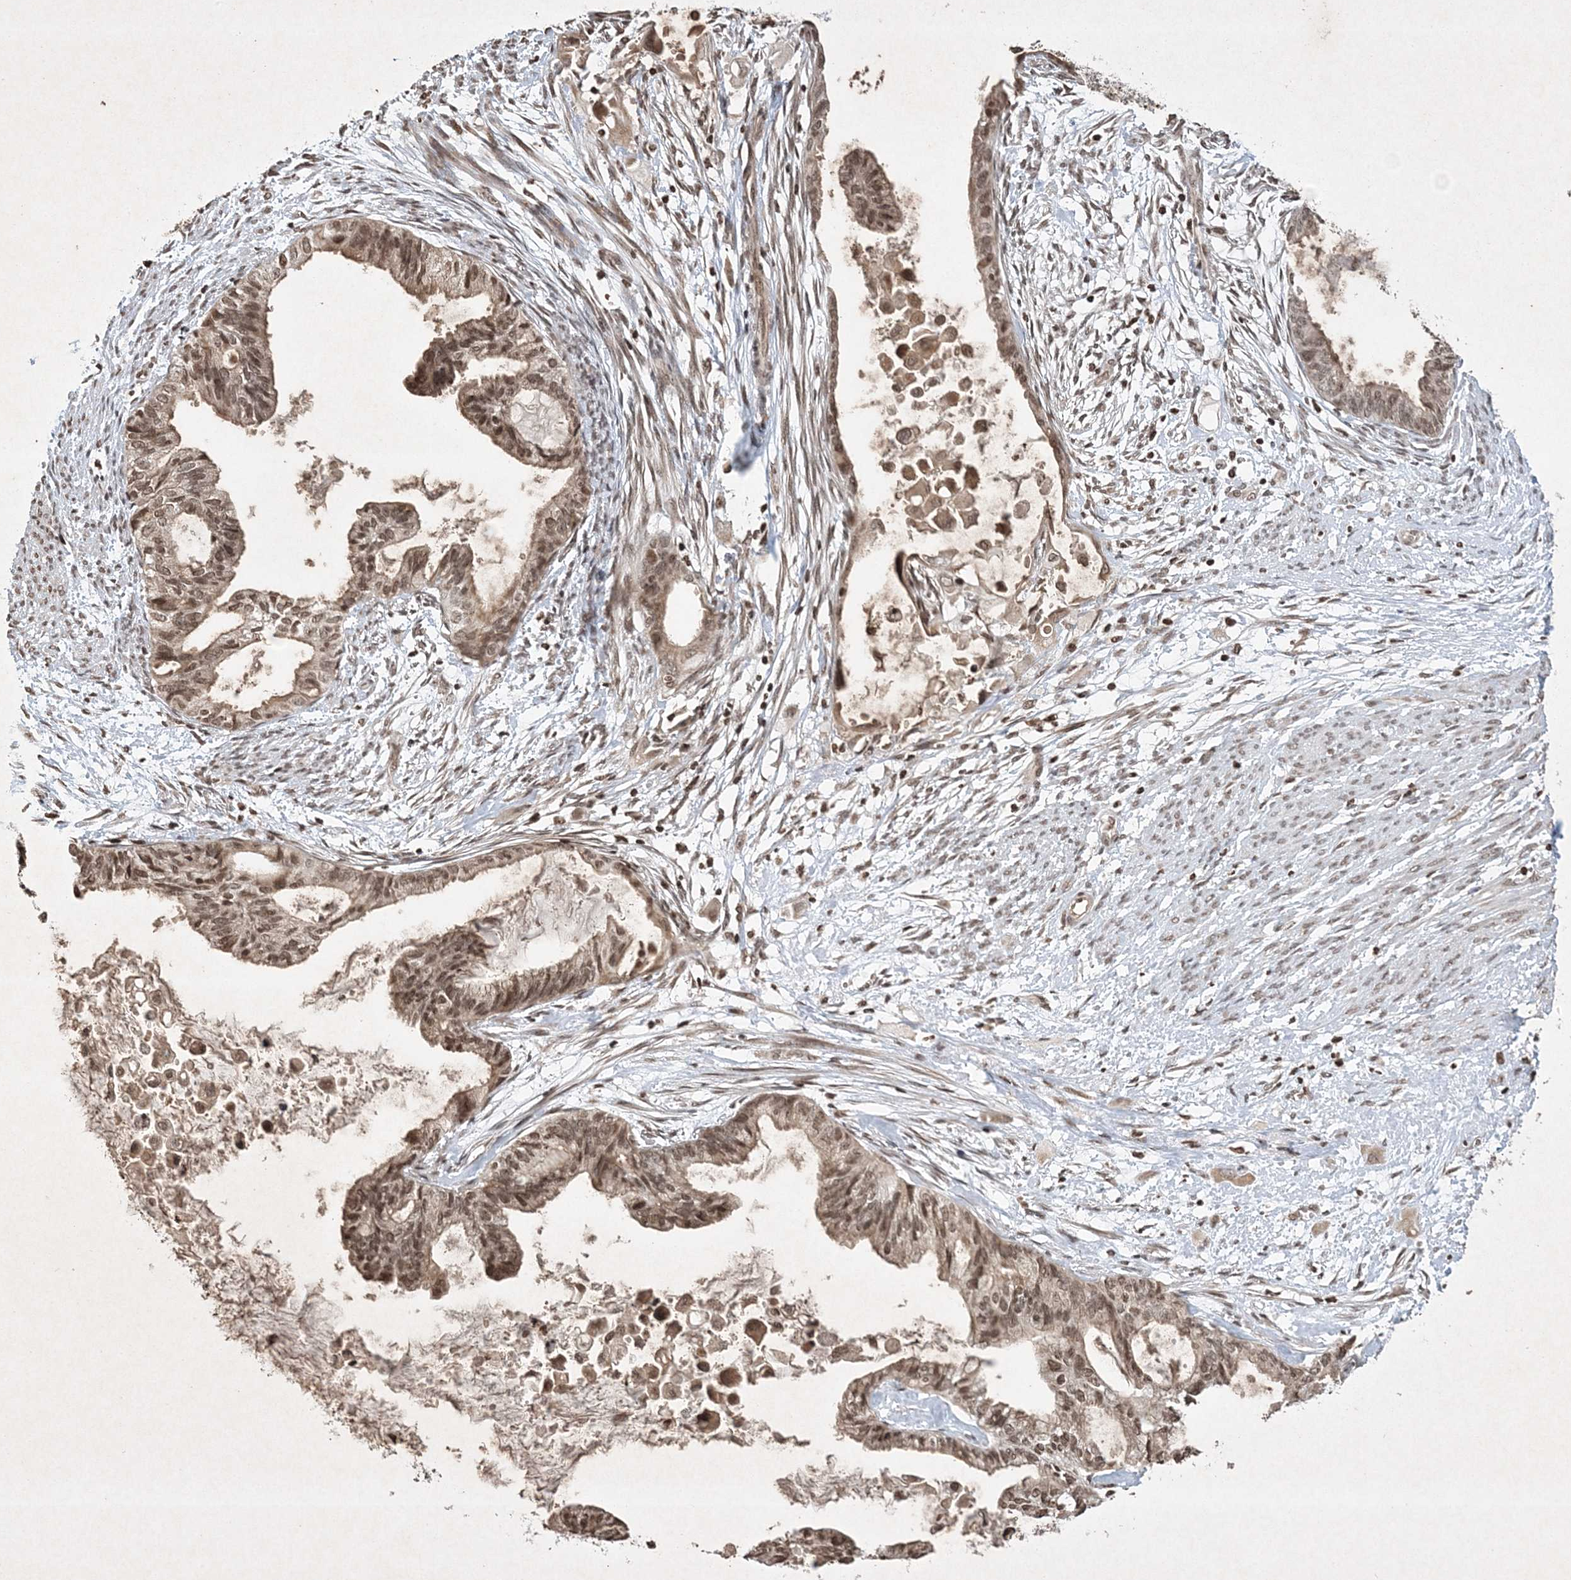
{"staining": {"intensity": "moderate", "quantity": ">75%", "location": "nuclear"}, "tissue": "cervical cancer", "cell_type": "Tumor cells", "image_type": "cancer", "snomed": [{"axis": "morphology", "description": "Normal tissue, NOS"}, {"axis": "morphology", "description": "Adenocarcinoma, NOS"}, {"axis": "topography", "description": "Cervix"}, {"axis": "topography", "description": "Endometrium"}], "caption": "About >75% of tumor cells in cervical cancer (adenocarcinoma) demonstrate moderate nuclear protein expression as visualized by brown immunohistochemical staining.", "gene": "NEDD9", "patient": {"sex": "female", "age": 86}}